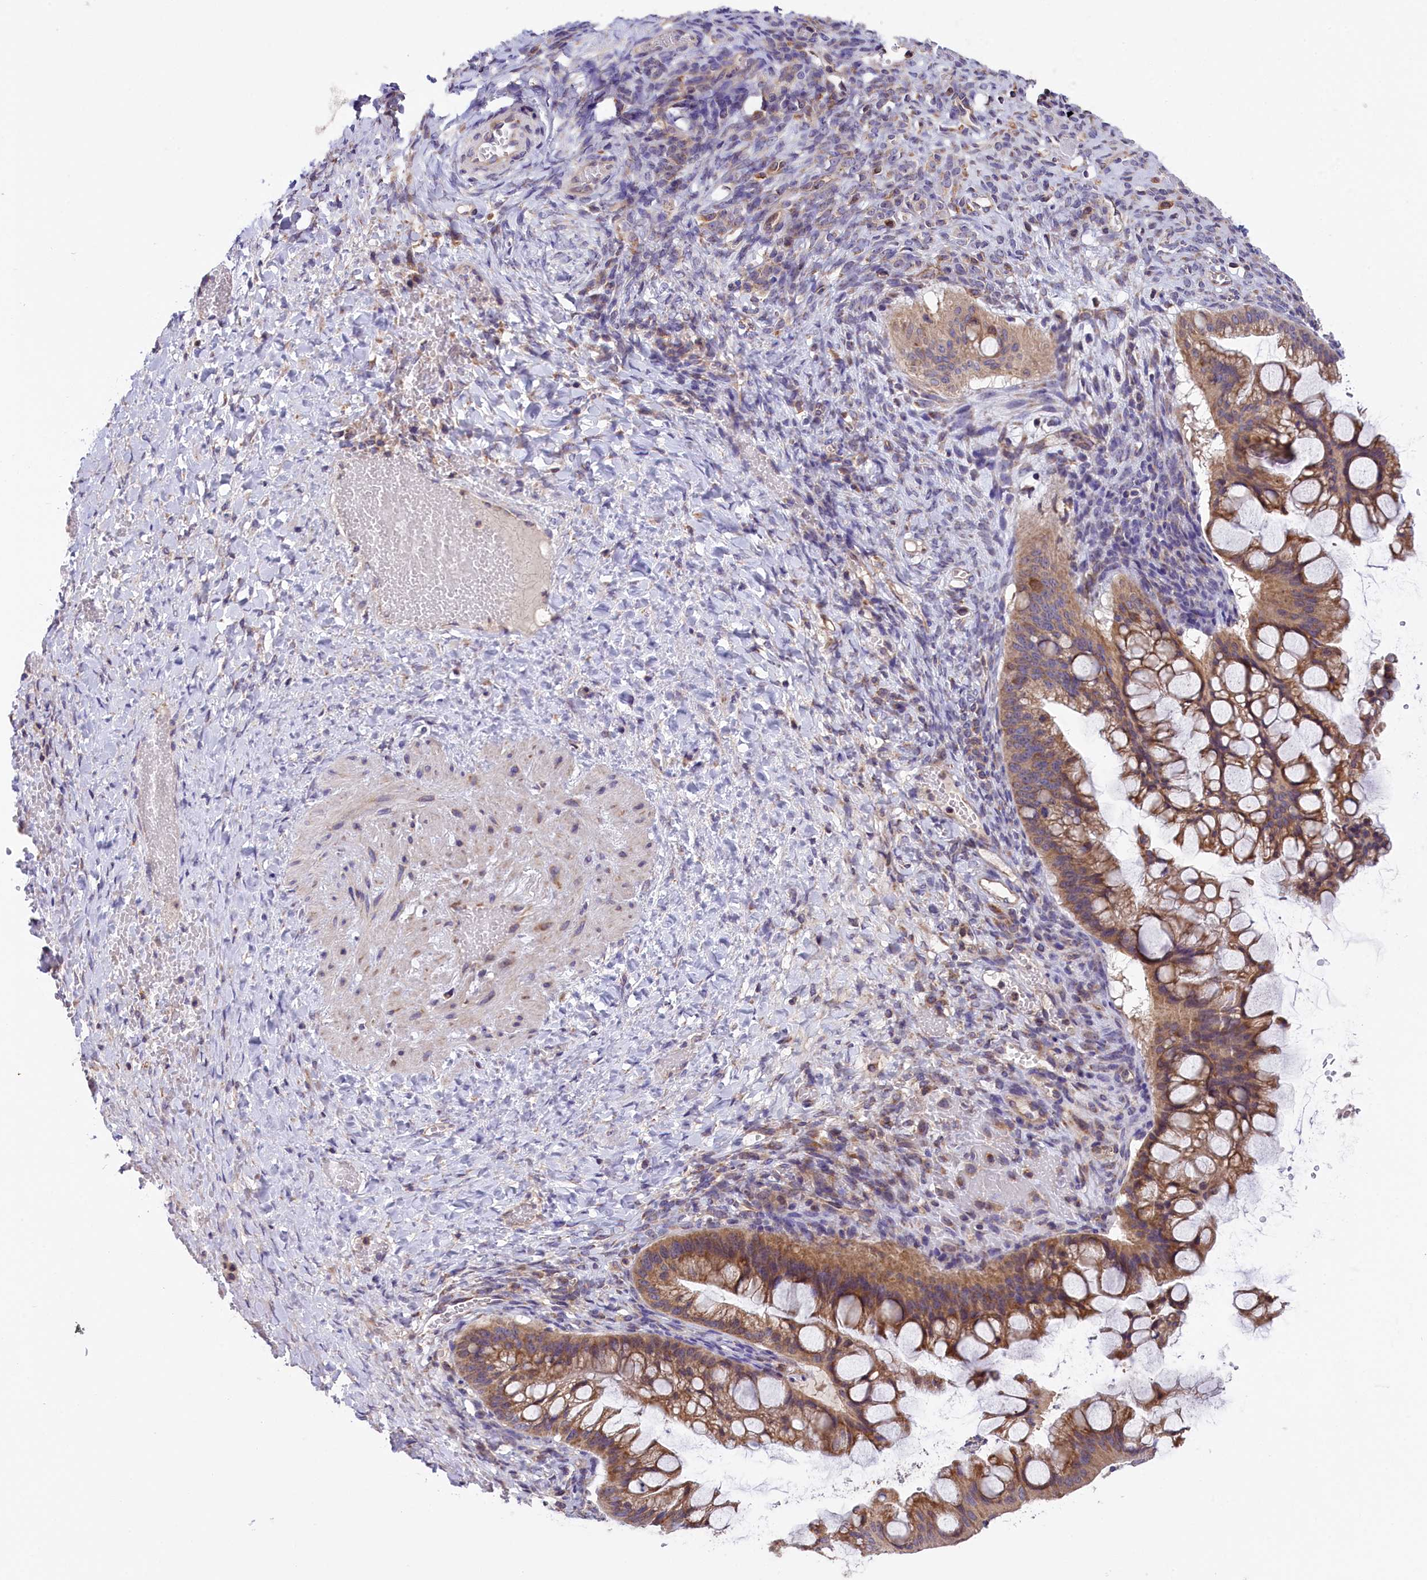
{"staining": {"intensity": "moderate", "quantity": ">75%", "location": "cytoplasmic/membranous"}, "tissue": "ovarian cancer", "cell_type": "Tumor cells", "image_type": "cancer", "snomed": [{"axis": "morphology", "description": "Cystadenocarcinoma, mucinous, NOS"}, {"axis": "topography", "description": "Ovary"}], "caption": "Brown immunohistochemical staining in ovarian cancer (mucinous cystadenocarcinoma) shows moderate cytoplasmic/membranous staining in approximately >75% of tumor cells.", "gene": "DNAJB9", "patient": {"sex": "female", "age": 73}}